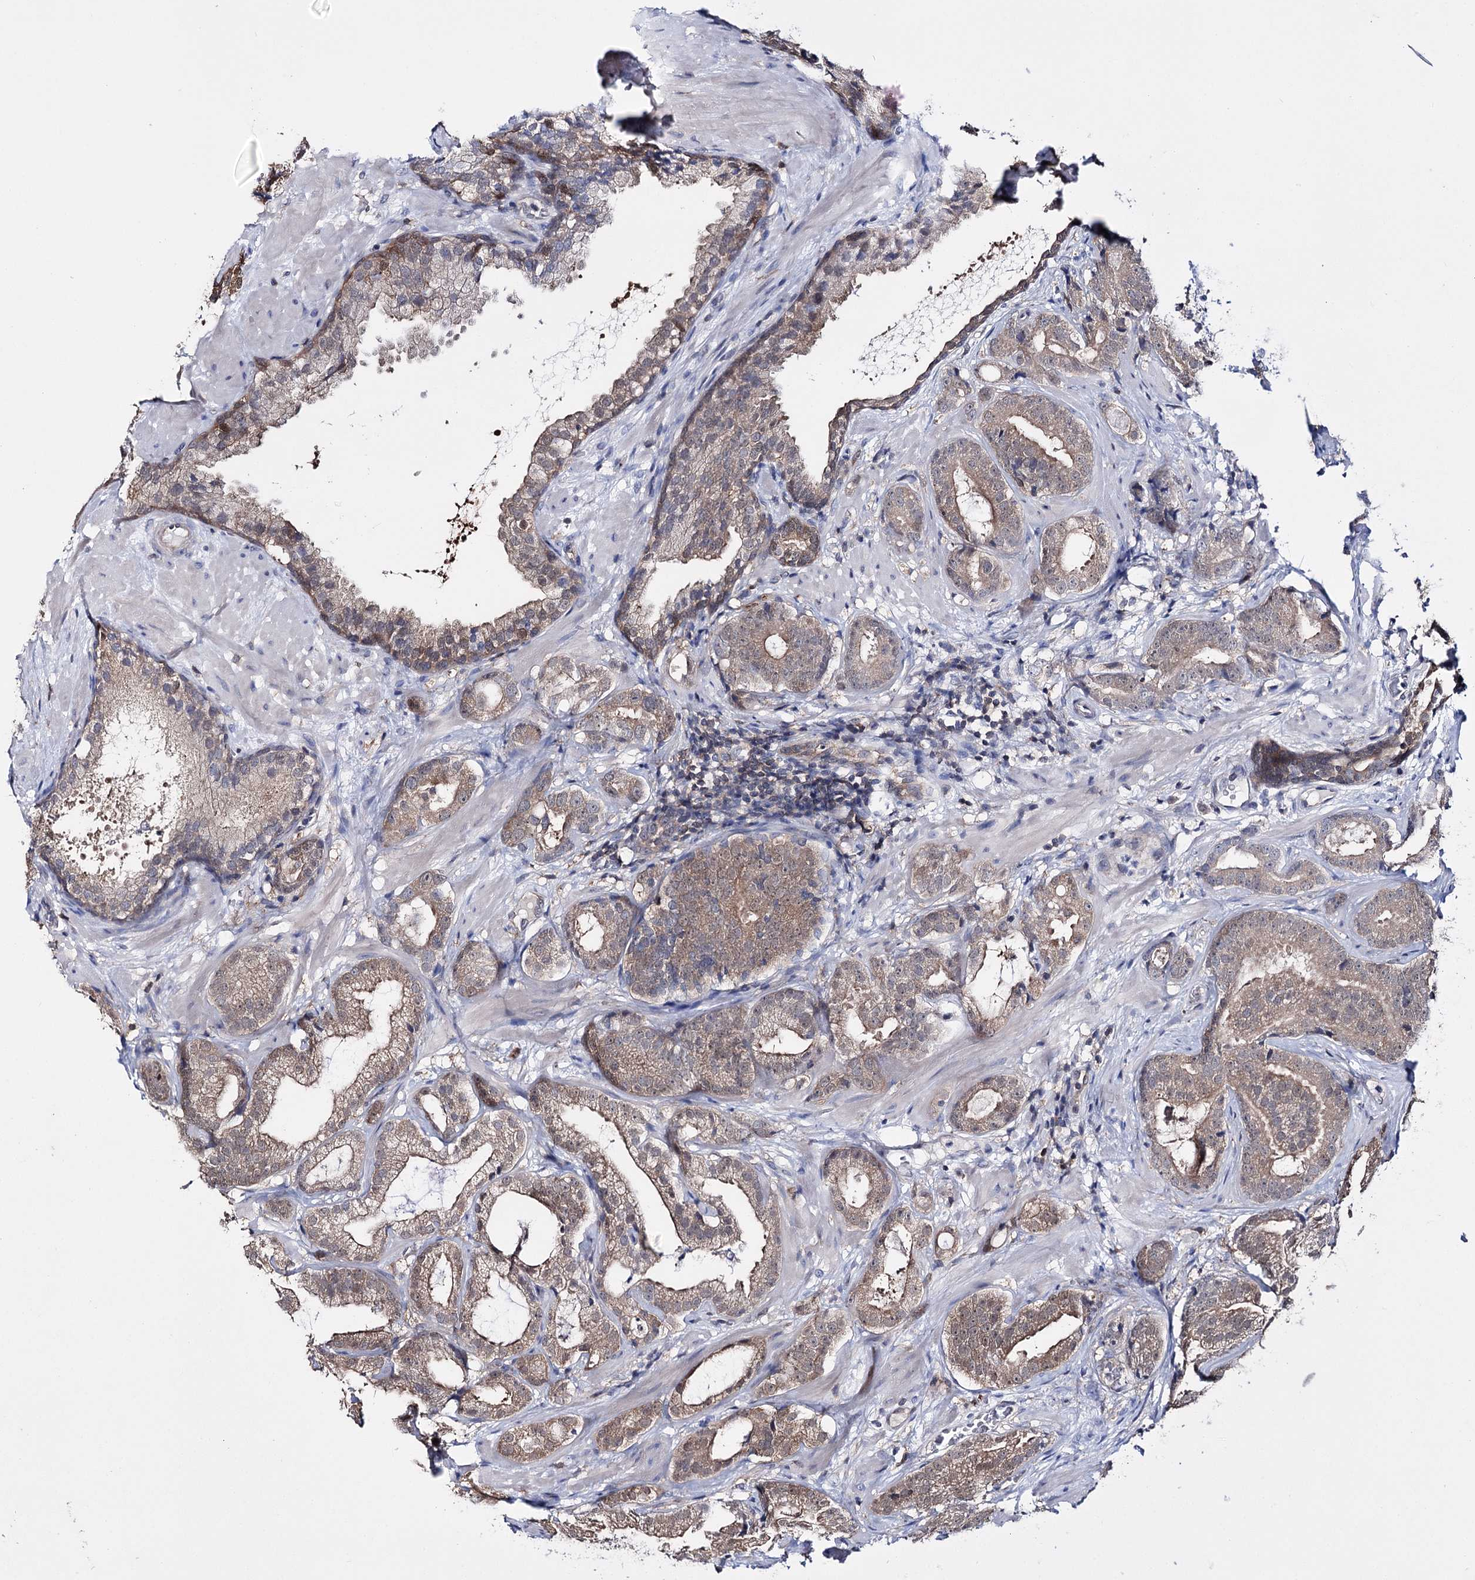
{"staining": {"intensity": "moderate", "quantity": ">75%", "location": "cytoplasmic/membranous,nuclear"}, "tissue": "prostate cancer", "cell_type": "Tumor cells", "image_type": "cancer", "snomed": [{"axis": "morphology", "description": "Adenocarcinoma, High grade"}, {"axis": "topography", "description": "Prostate"}], "caption": "Protein positivity by immunohistochemistry (IHC) displays moderate cytoplasmic/membranous and nuclear staining in about >75% of tumor cells in prostate adenocarcinoma (high-grade).", "gene": "PTER", "patient": {"sex": "male", "age": 60}}